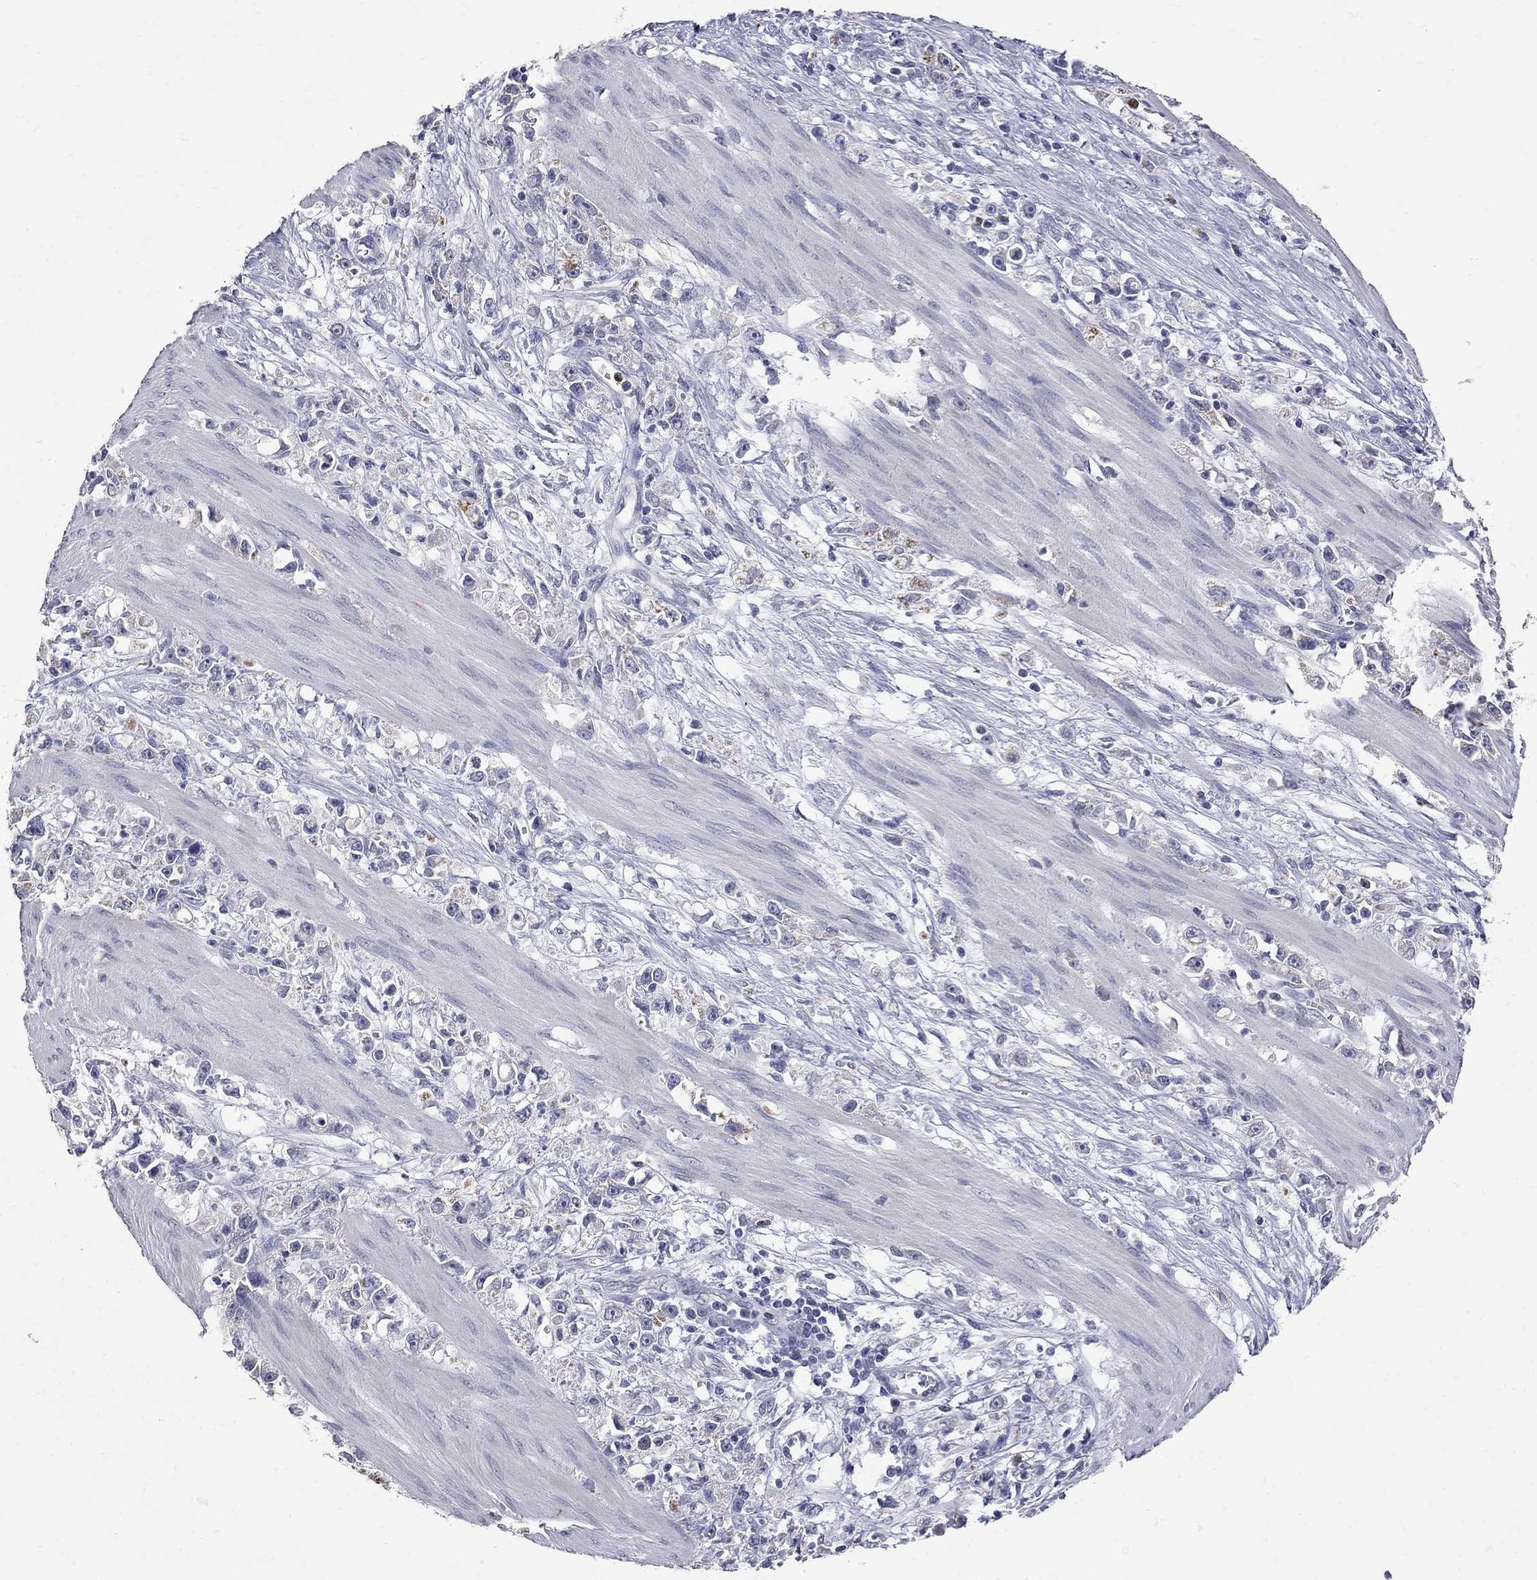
{"staining": {"intensity": "moderate", "quantity": "<25%", "location": "cytoplasmic/membranous"}, "tissue": "stomach cancer", "cell_type": "Tumor cells", "image_type": "cancer", "snomed": [{"axis": "morphology", "description": "Adenocarcinoma, NOS"}, {"axis": "topography", "description": "Stomach"}], "caption": "DAB (3,3'-diaminobenzidine) immunohistochemical staining of stomach cancer (adenocarcinoma) reveals moderate cytoplasmic/membranous protein positivity in approximately <25% of tumor cells.", "gene": "NOS2", "patient": {"sex": "female", "age": 59}}